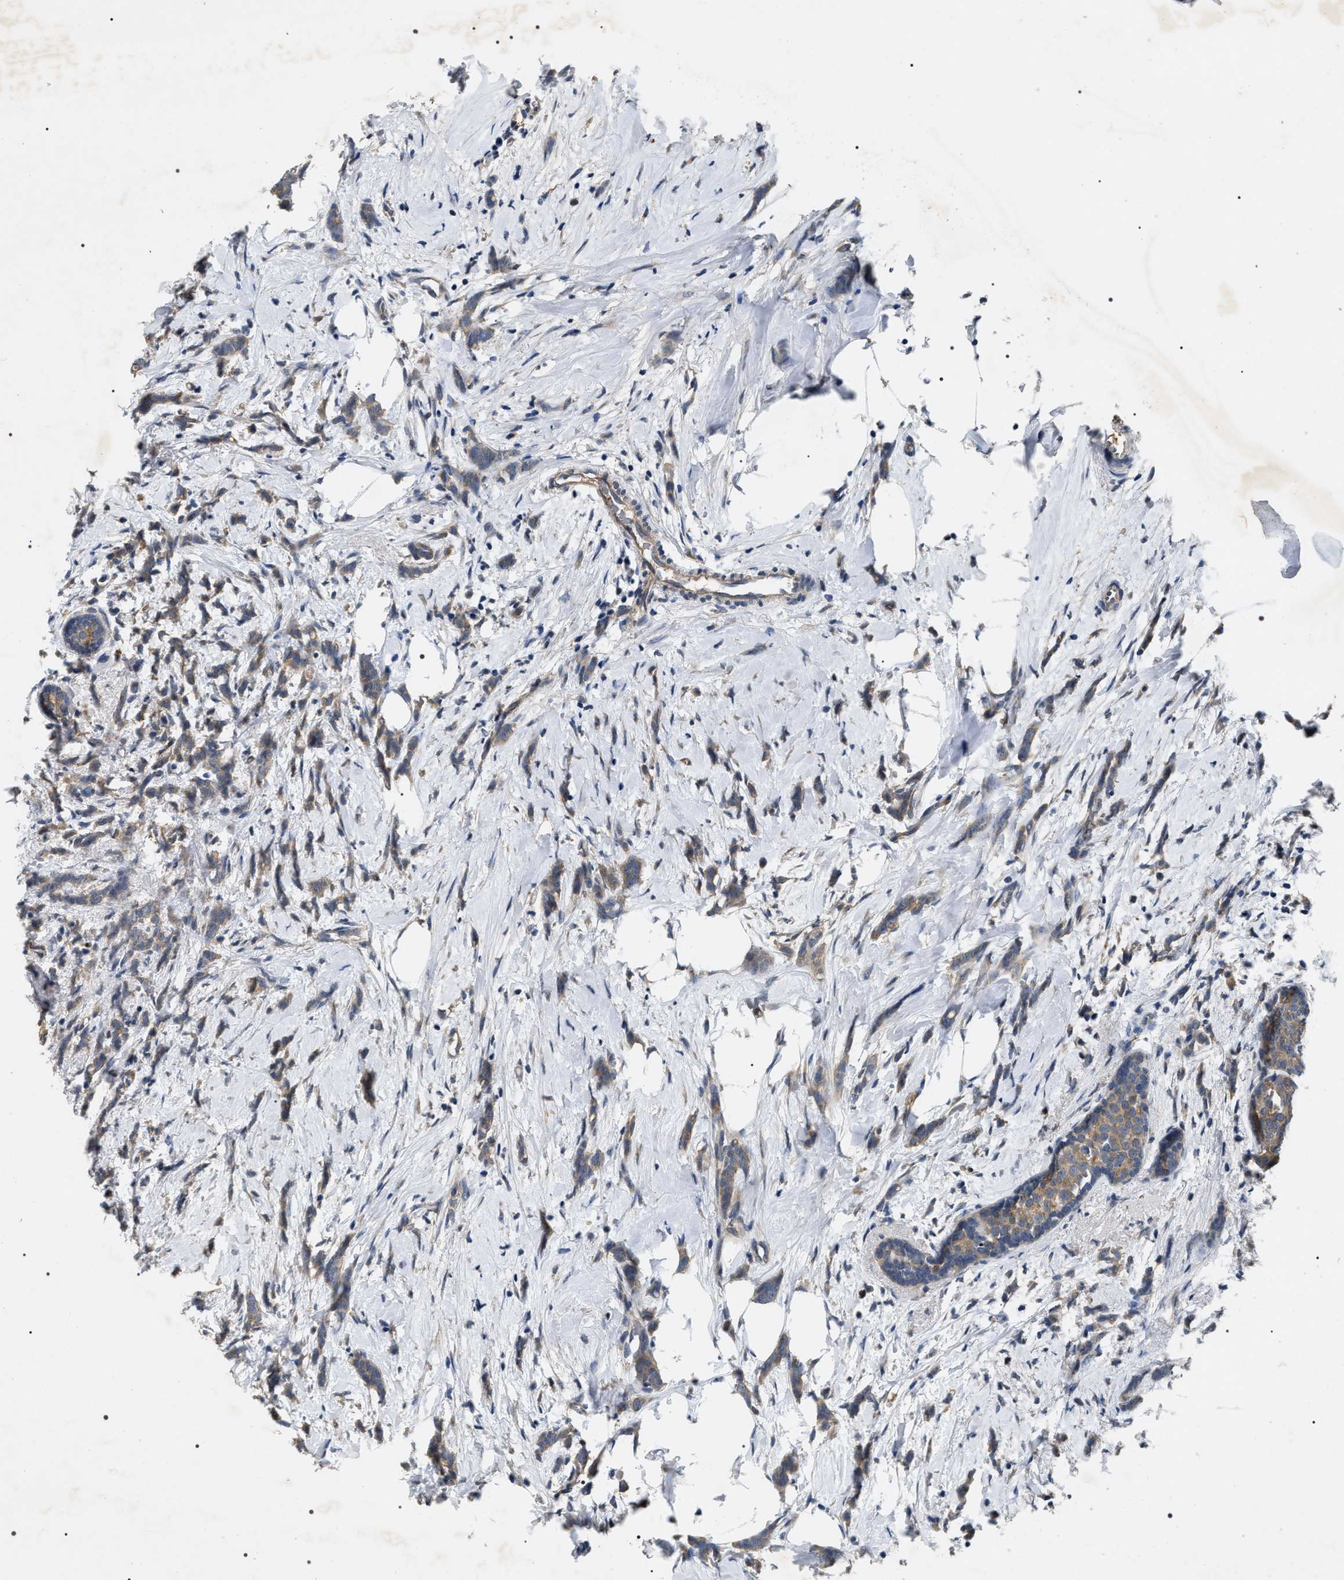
{"staining": {"intensity": "weak", "quantity": ">75%", "location": "cytoplasmic/membranous"}, "tissue": "breast cancer", "cell_type": "Tumor cells", "image_type": "cancer", "snomed": [{"axis": "morphology", "description": "Lobular carcinoma, in situ"}, {"axis": "morphology", "description": "Lobular carcinoma"}, {"axis": "topography", "description": "Breast"}], "caption": "Immunohistochemical staining of breast lobular carcinoma displays low levels of weak cytoplasmic/membranous protein positivity in approximately >75% of tumor cells. The protein is shown in brown color, while the nuclei are stained blue.", "gene": "IFT81", "patient": {"sex": "female", "age": 41}}